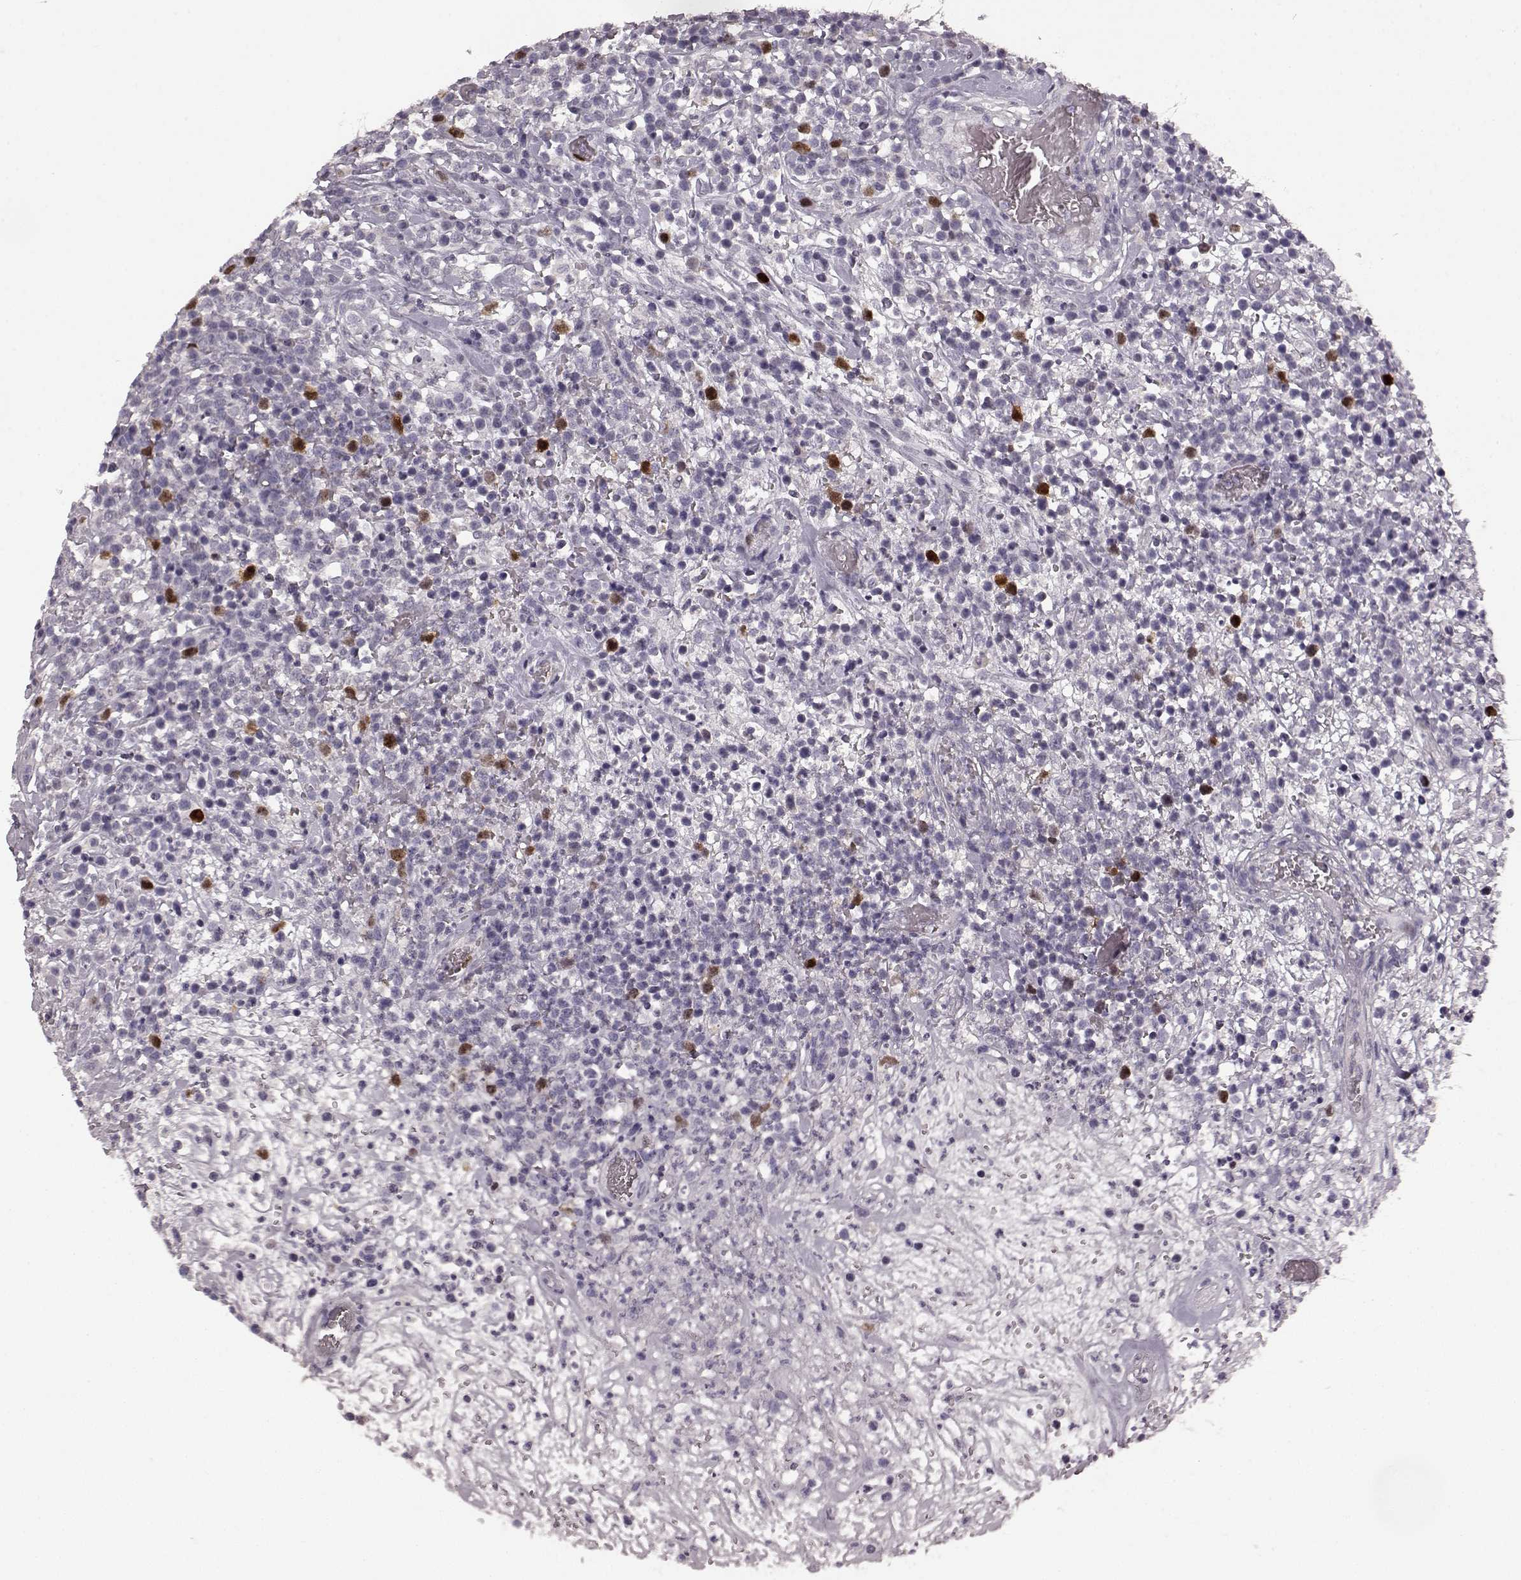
{"staining": {"intensity": "strong", "quantity": "<25%", "location": "nuclear"}, "tissue": "lymphoma", "cell_type": "Tumor cells", "image_type": "cancer", "snomed": [{"axis": "morphology", "description": "Malignant lymphoma, non-Hodgkin's type, High grade"}, {"axis": "topography", "description": "Soft tissue"}], "caption": "Immunohistochemistry image of neoplastic tissue: human lymphoma stained using immunohistochemistry (IHC) reveals medium levels of strong protein expression localized specifically in the nuclear of tumor cells, appearing as a nuclear brown color.", "gene": "CCNA2", "patient": {"sex": "female", "age": 56}}